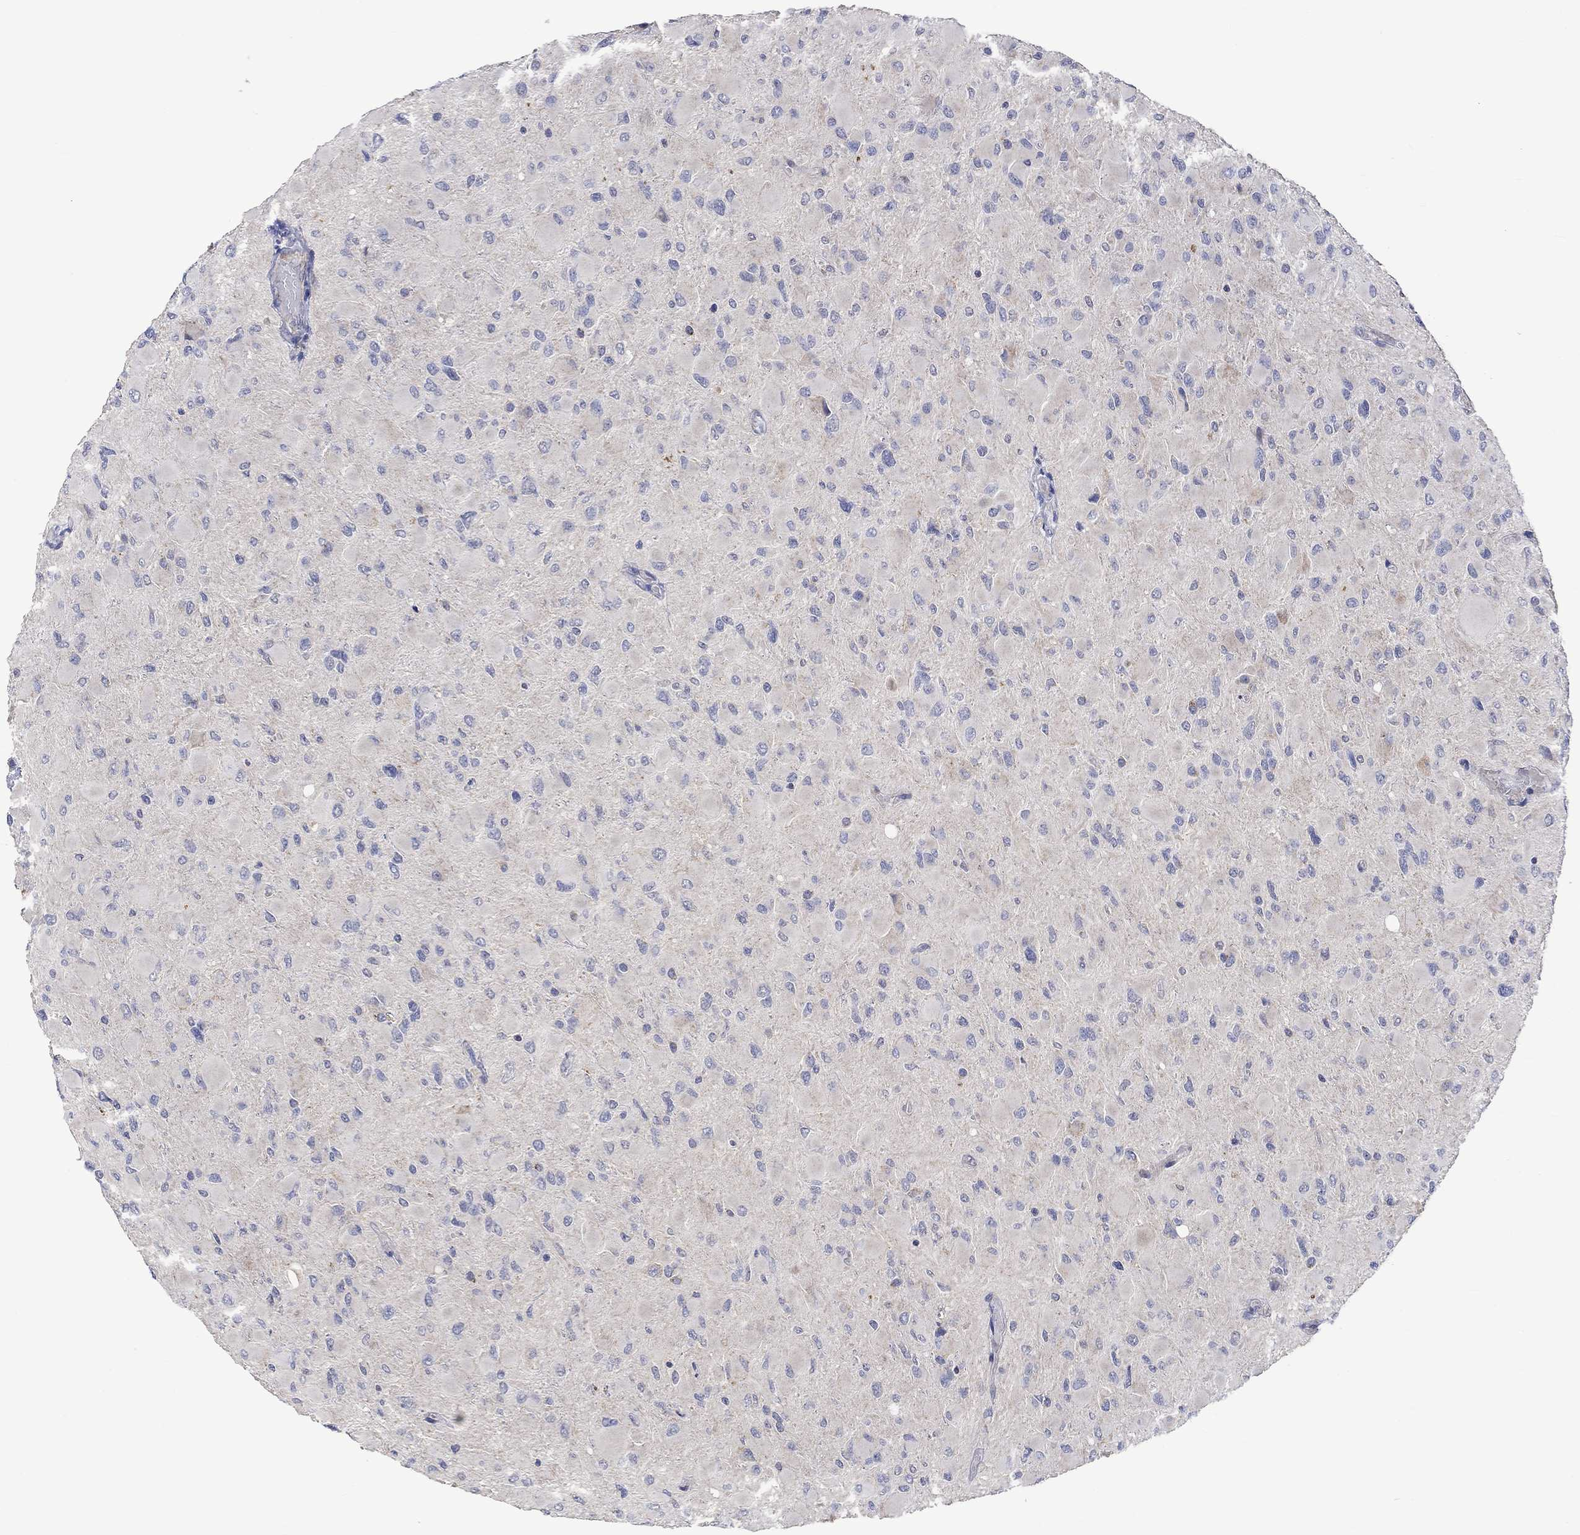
{"staining": {"intensity": "negative", "quantity": "none", "location": "none"}, "tissue": "glioma", "cell_type": "Tumor cells", "image_type": "cancer", "snomed": [{"axis": "morphology", "description": "Glioma, malignant, High grade"}, {"axis": "topography", "description": "Cerebral cortex"}], "caption": "High power microscopy histopathology image of an immunohistochemistry image of glioma, revealing no significant expression in tumor cells. (DAB IHC with hematoxylin counter stain).", "gene": "SLC48A1", "patient": {"sex": "female", "age": 36}}